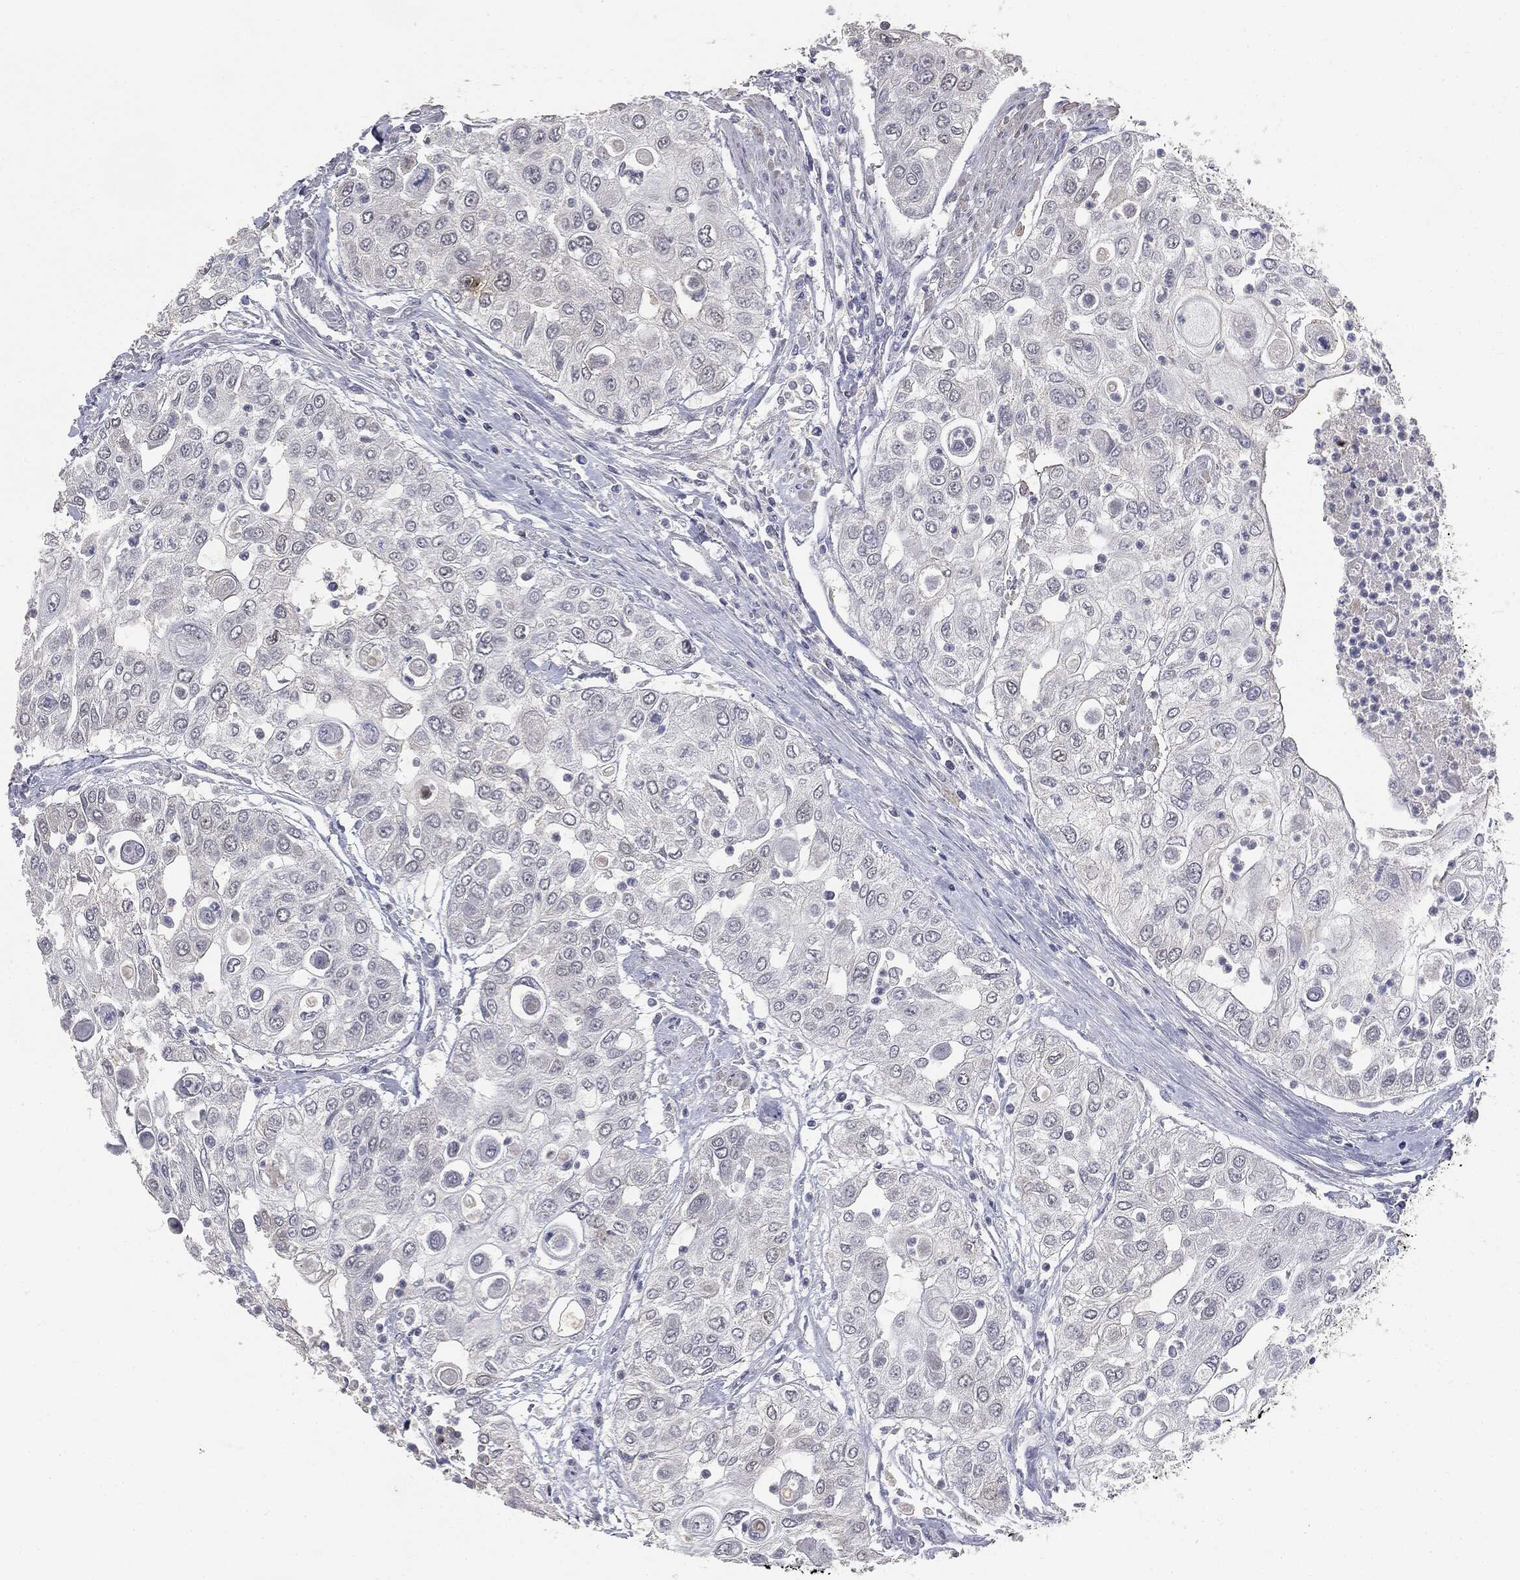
{"staining": {"intensity": "negative", "quantity": "none", "location": "none"}, "tissue": "urothelial cancer", "cell_type": "Tumor cells", "image_type": "cancer", "snomed": [{"axis": "morphology", "description": "Urothelial carcinoma, High grade"}, {"axis": "topography", "description": "Urinary bladder"}], "caption": "IHC micrograph of neoplastic tissue: urothelial carcinoma (high-grade) stained with DAB reveals no significant protein positivity in tumor cells.", "gene": "SLC2A2", "patient": {"sex": "female", "age": 79}}